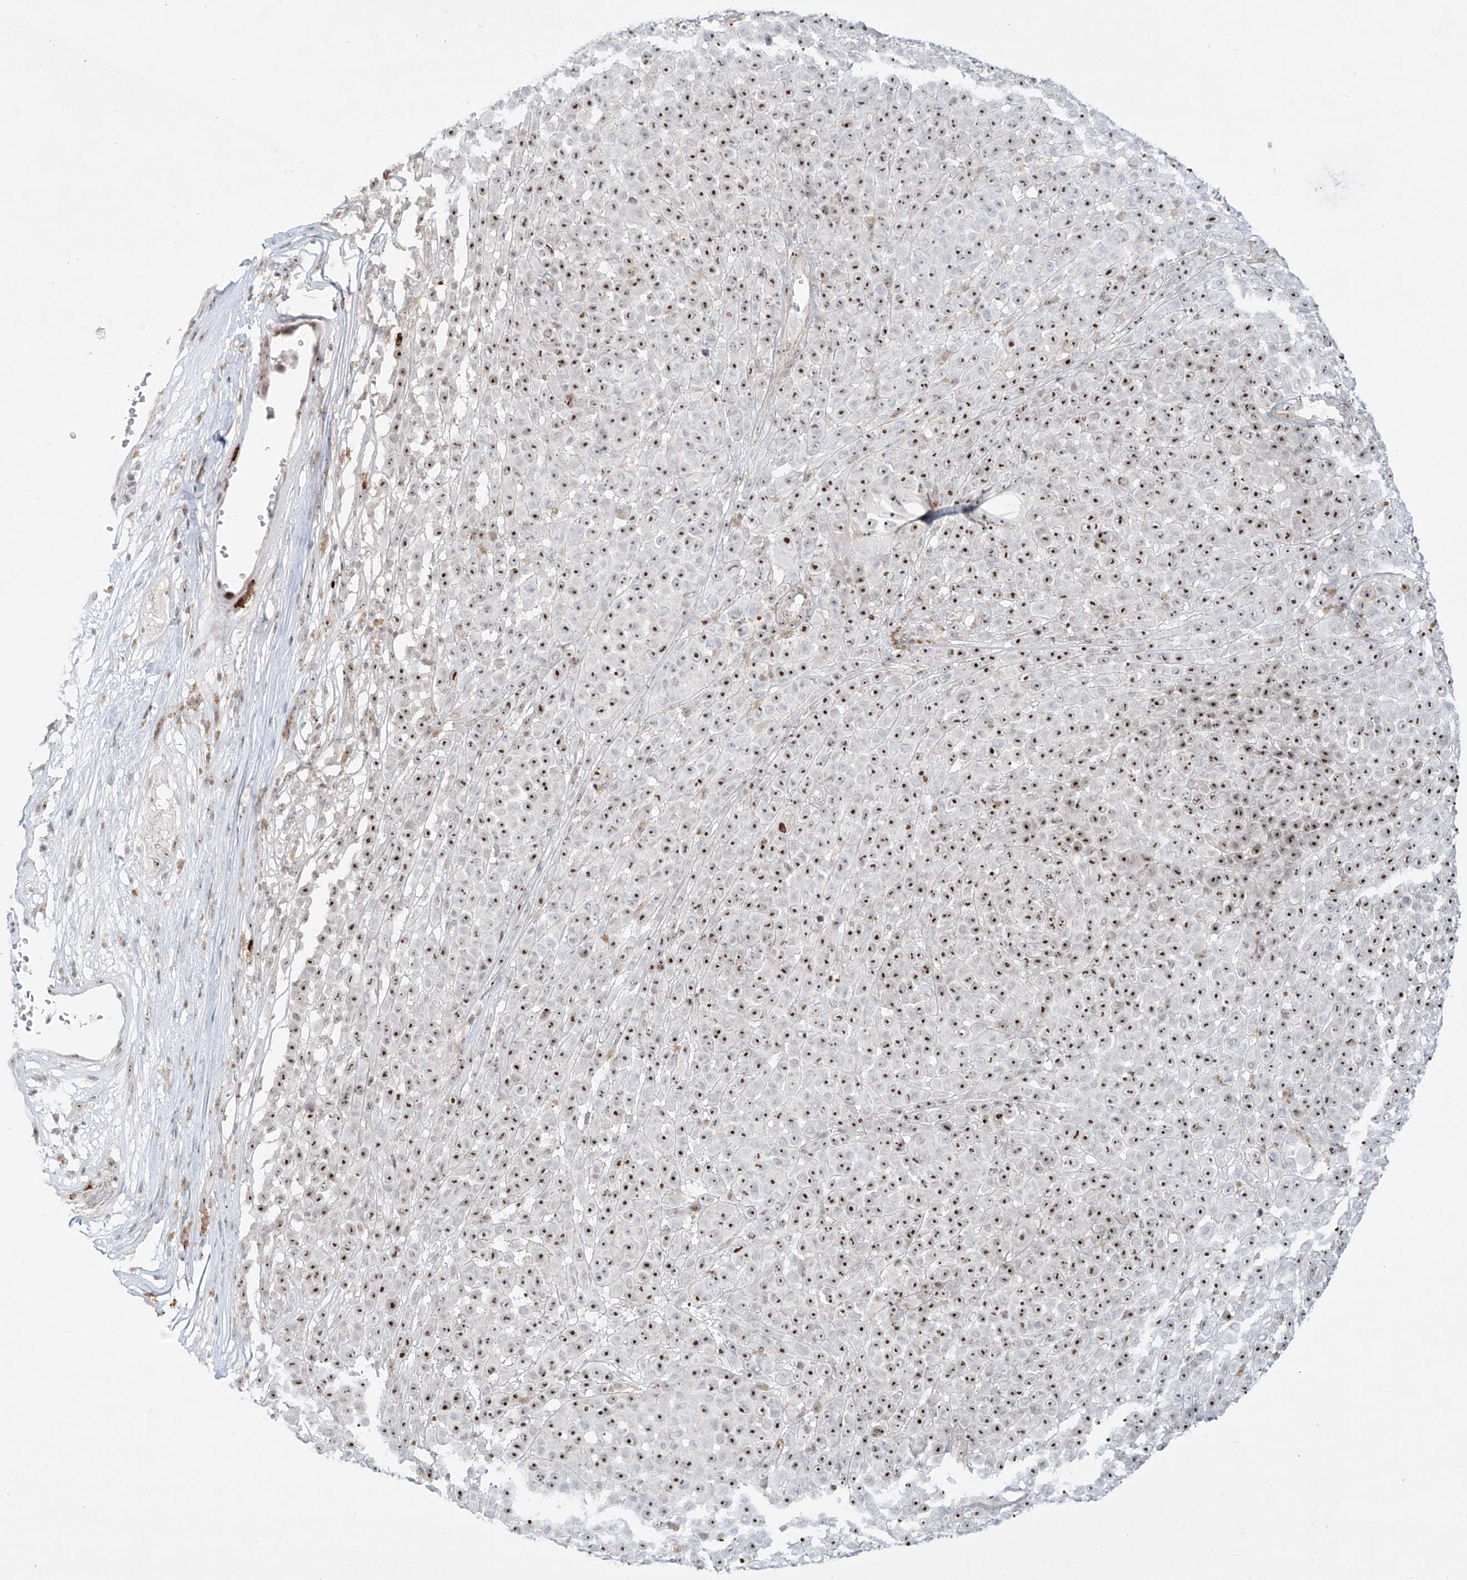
{"staining": {"intensity": "moderate", "quantity": ">75%", "location": "nuclear"}, "tissue": "melanoma", "cell_type": "Tumor cells", "image_type": "cancer", "snomed": [{"axis": "morphology", "description": "Malignant melanoma, NOS"}, {"axis": "topography", "description": "Skin"}], "caption": "Melanoma tissue shows moderate nuclear expression in approximately >75% of tumor cells", "gene": "ZNF512", "patient": {"sex": "female", "age": 94}}